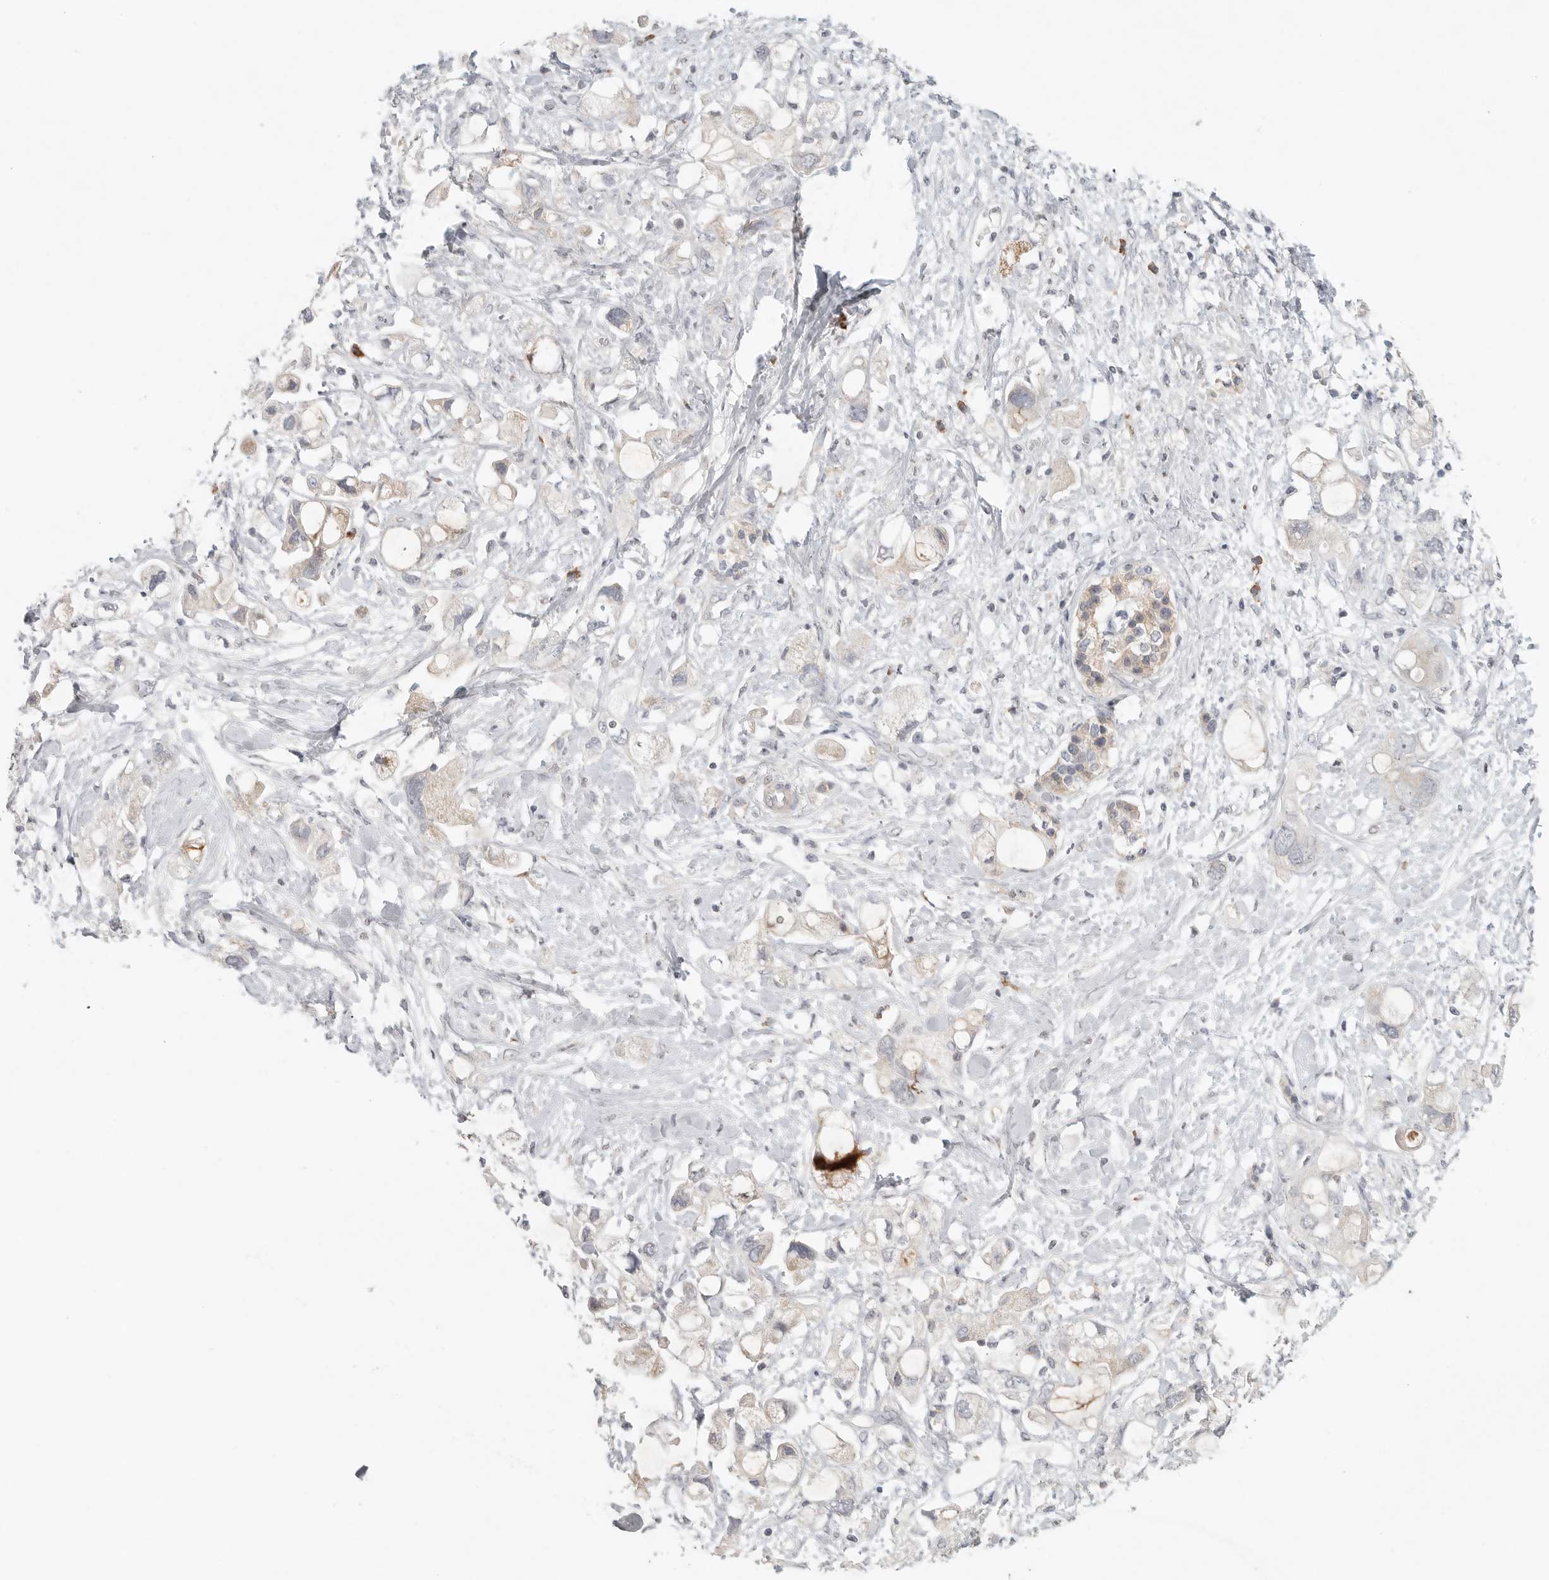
{"staining": {"intensity": "negative", "quantity": "none", "location": "none"}, "tissue": "pancreatic cancer", "cell_type": "Tumor cells", "image_type": "cancer", "snomed": [{"axis": "morphology", "description": "Adenocarcinoma, NOS"}, {"axis": "topography", "description": "Pancreas"}], "caption": "Immunohistochemical staining of pancreatic cancer shows no significant positivity in tumor cells.", "gene": "SLC25A36", "patient": {"sex": "female", "age": 56}}